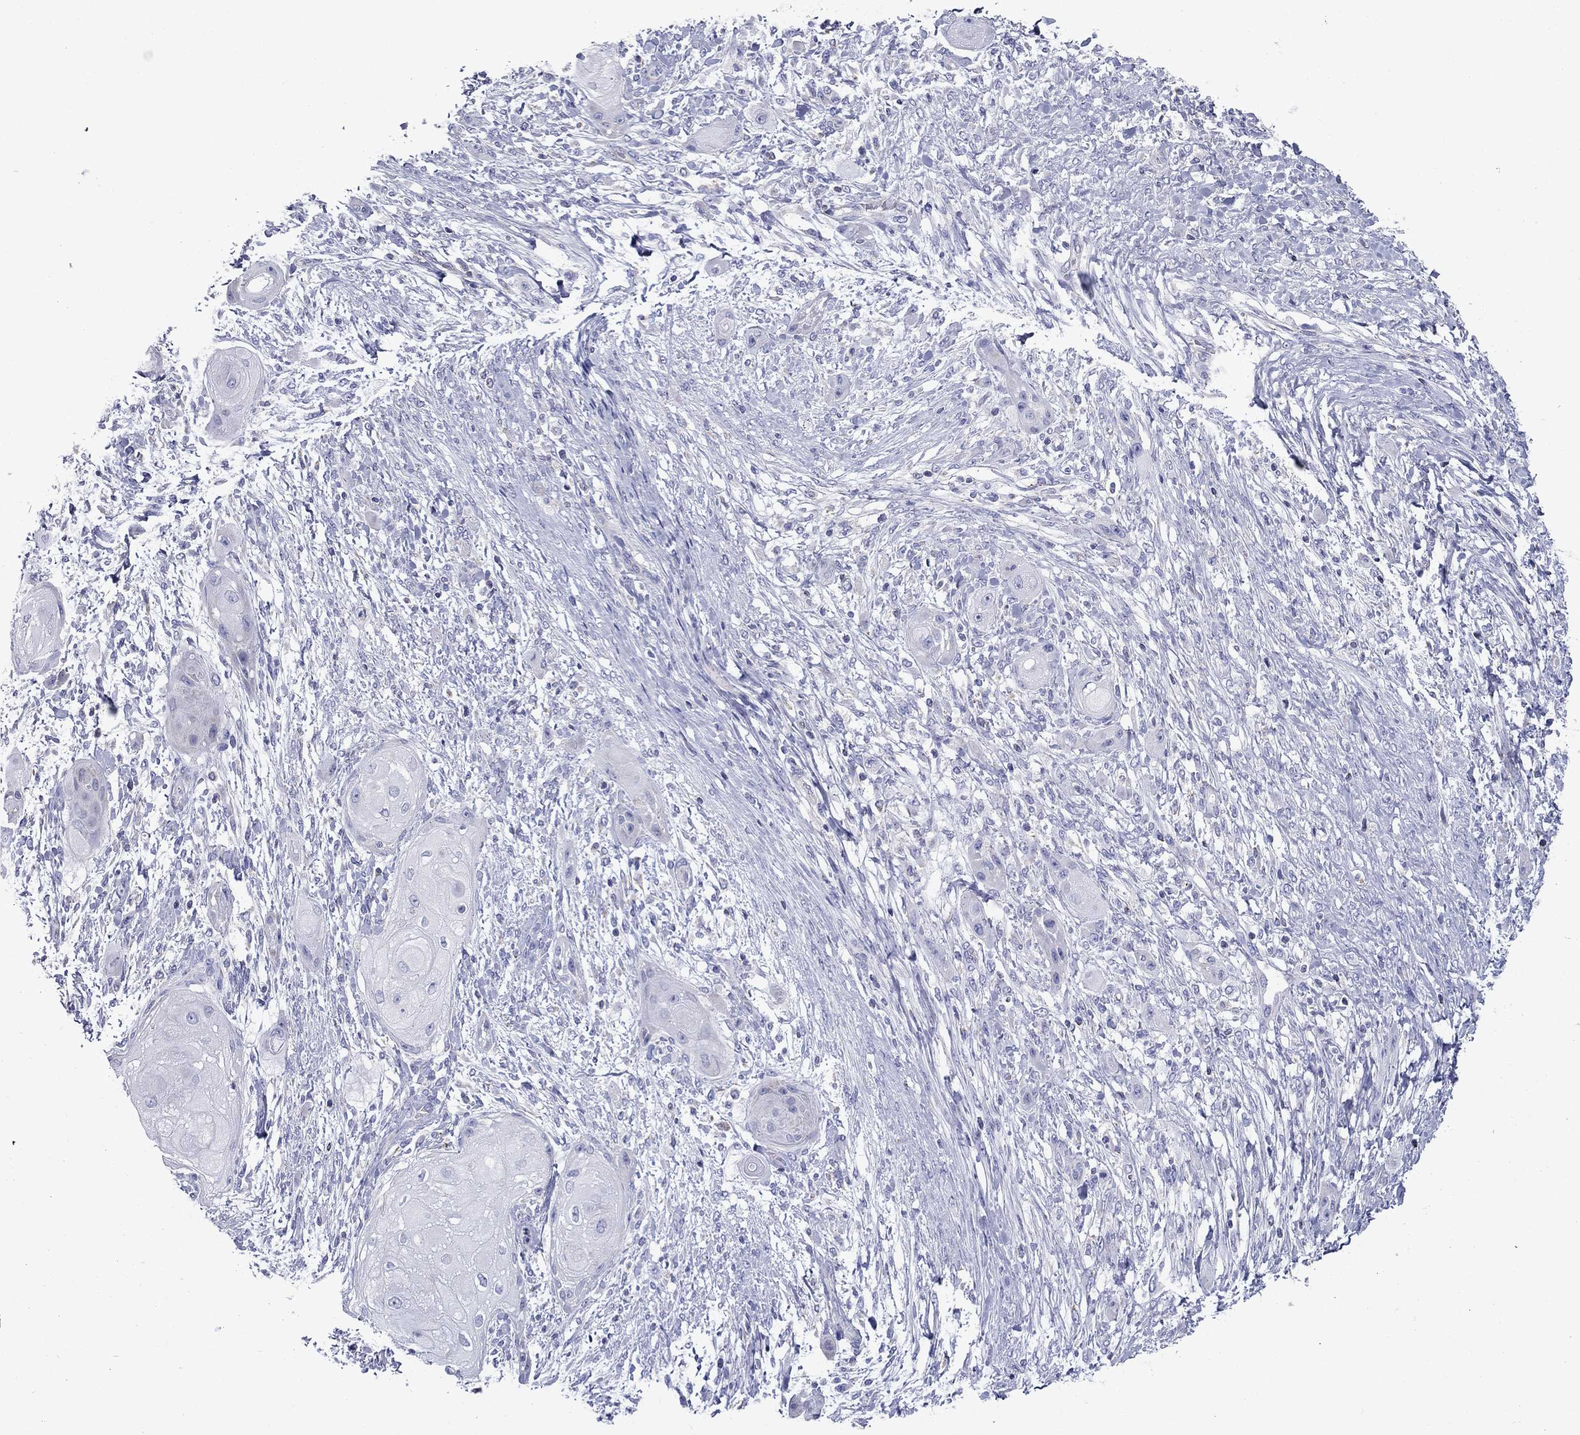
{"staining": {"intensity": "negative", "quantity": "none", "location": "none"}, "tissue": "skin cancer", "cell_type": "Tumor cells", "image_type": "cancer", "snomed": [{"axis": "morphology", "description": "Squamous cell carcinoma, NOS"}, {"axis": "topography", "description": "Skin"}], "caption": "High power microscopy micrograph of an IHC image of skin cancer, revealing no significant staining in tumor cells. (Immunohistochemistry, brightfield microscopy, high magnification).", "gene": "ACADSB", "patient": {"sex": "male", "age": 62}}